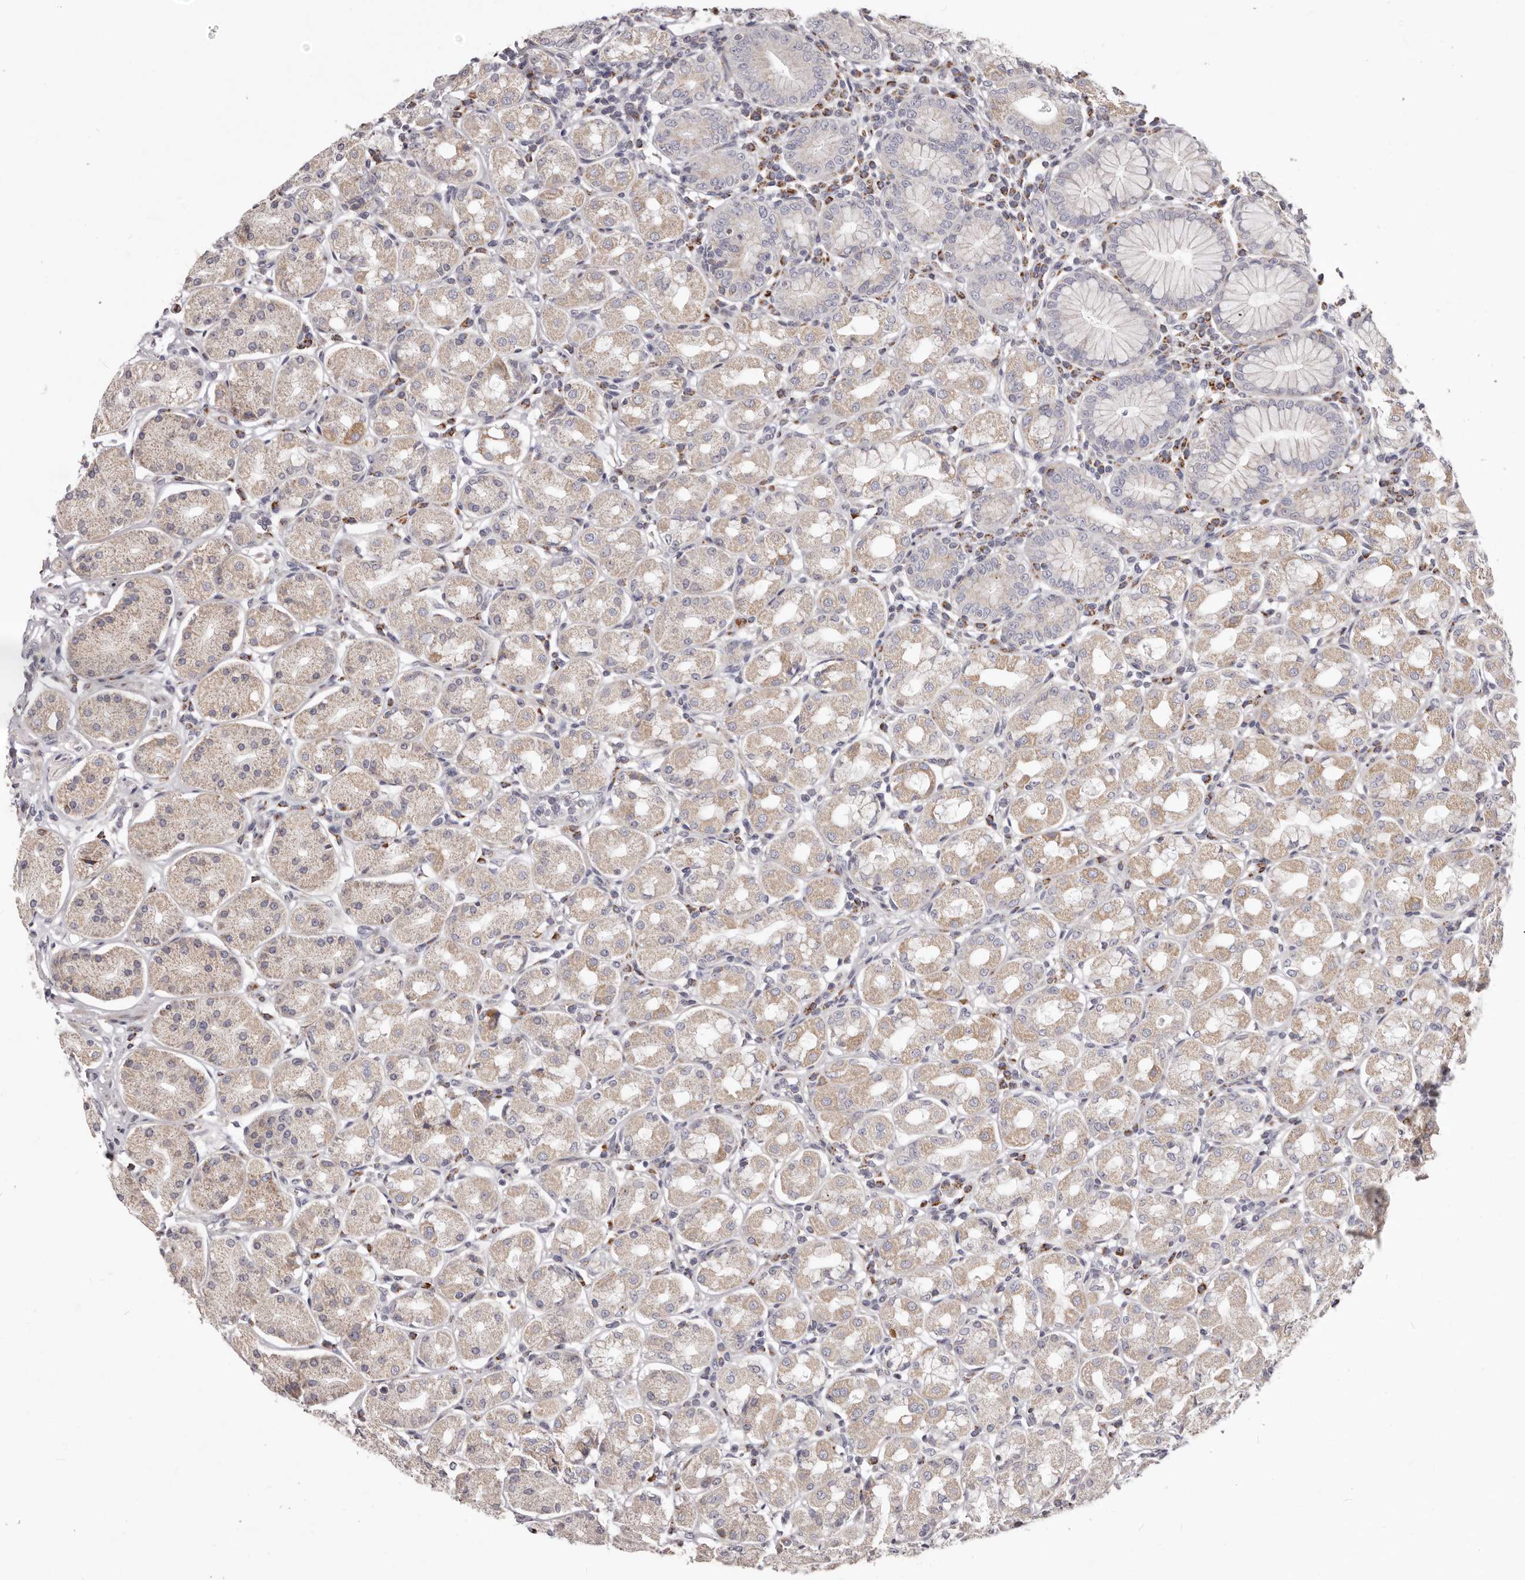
{"staining": {"intensity": "moderate", "quantity": "<25%", "location": "cytoplasmic/membranous"}, "tissue": "stomach", "cell_type": "Glandular cells", "image_type": "normal", "snomed": [{"axis": "morphology", "description": "Normal tissue, NOS"}, {"axis": "topography", "description": "Stomach"}, {"axis": "topography", "description": "Stomach, lower"}], "caption": "The micrograph shows immunohistochemical staining of benign stomach. There is moderate cytoplasmic/membranous staining is seen in approximately <25% of glandular cells.", "gene": "PRMT2", "patient": {"sex": "female", "age": 56}}